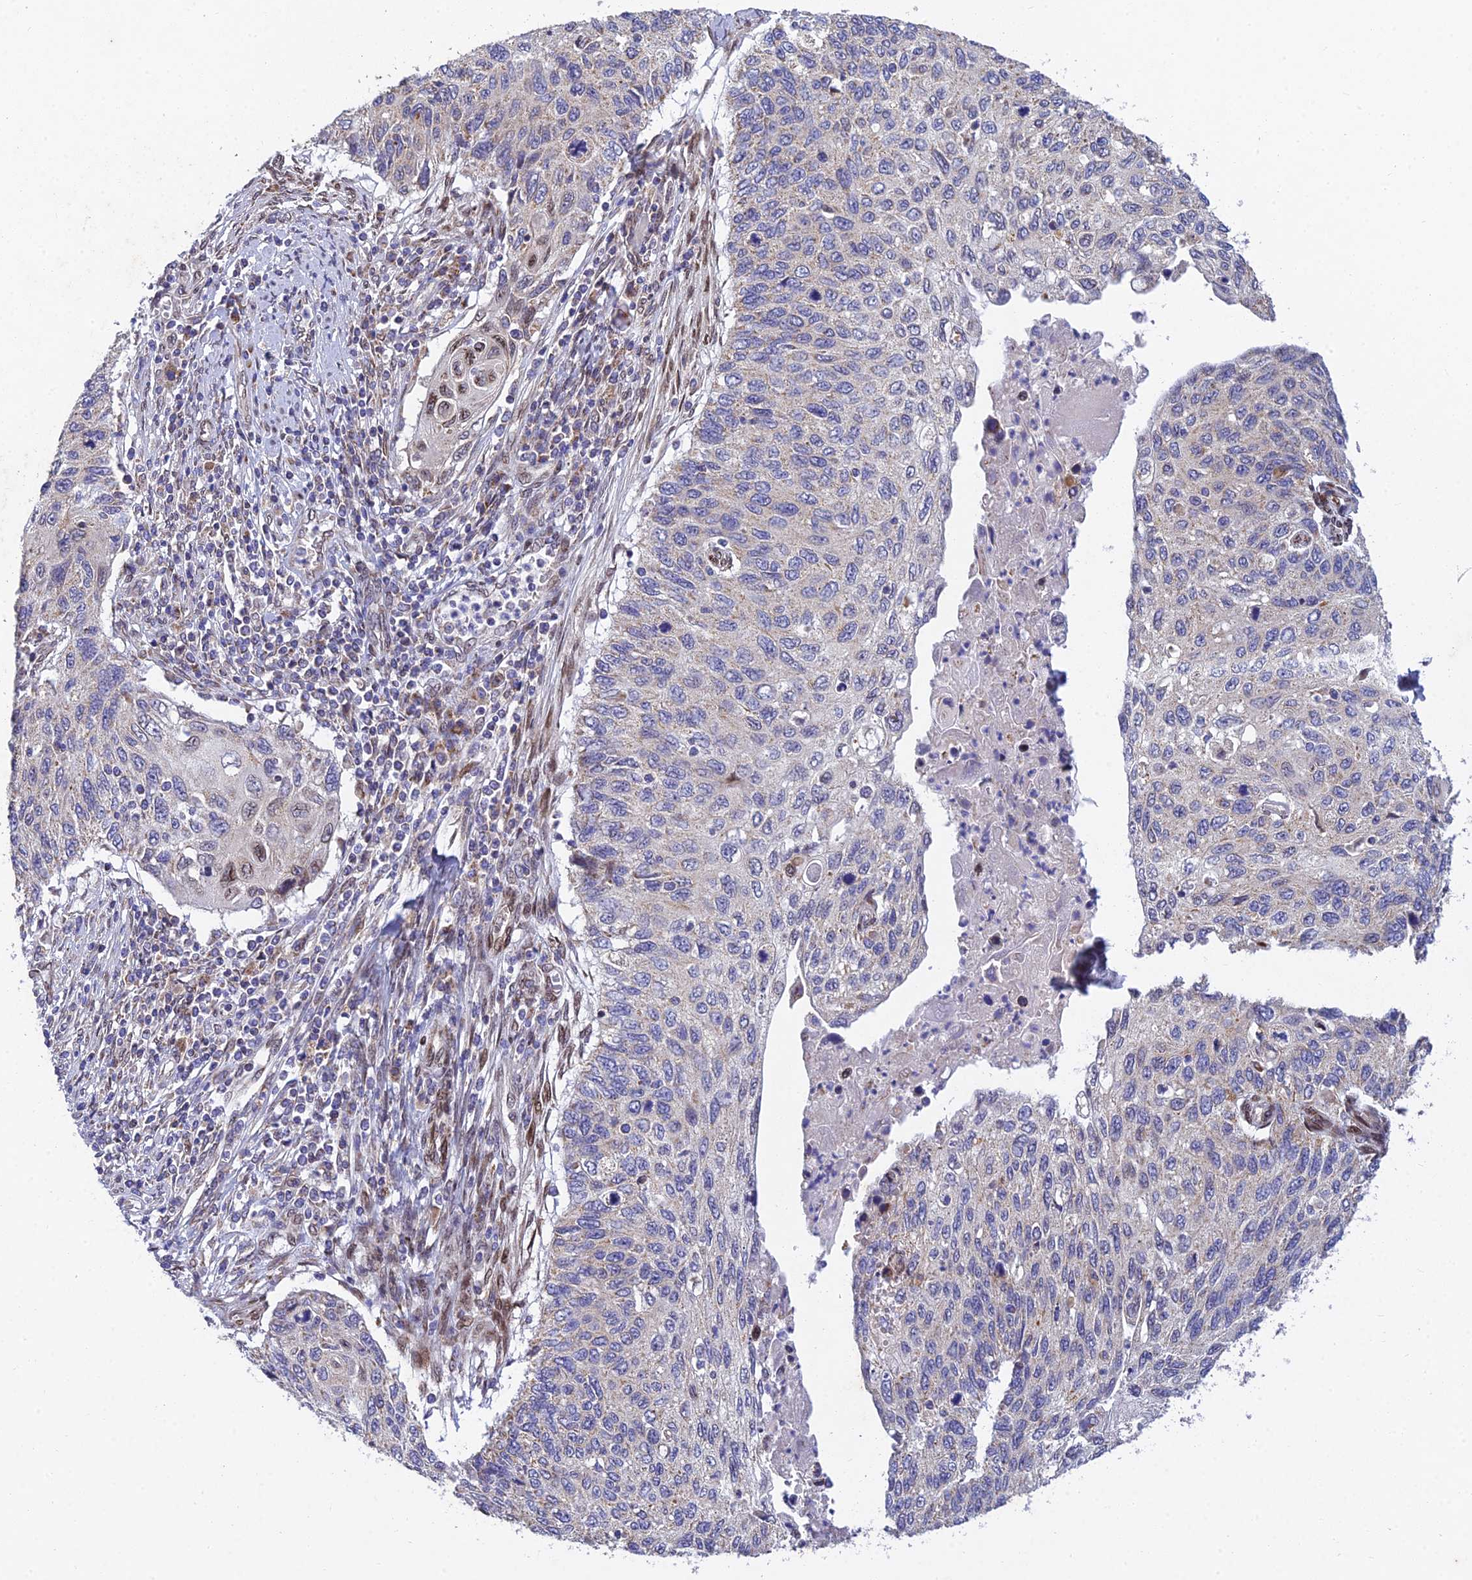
{"staining": {"intensity": "negative", "quantity": "none", "location": "none"}, "tissue": "cervical cancer", "cell_type": "Tumor cells", "image_type": "cancer", "snomed": [{"axis": "morphology", "description": "Squamous cell carcinoma, NOS"}, {"axis": "topography", "description": "Cervix"}], "caption": "This is a histopathology image of immunohistochemistry (IHC) staining of cervical squamous cell carcinoma, which shows no positivity in tumor cells.", "gene": "MGAT2", "patient": {"sex": "female", "age": 70}}